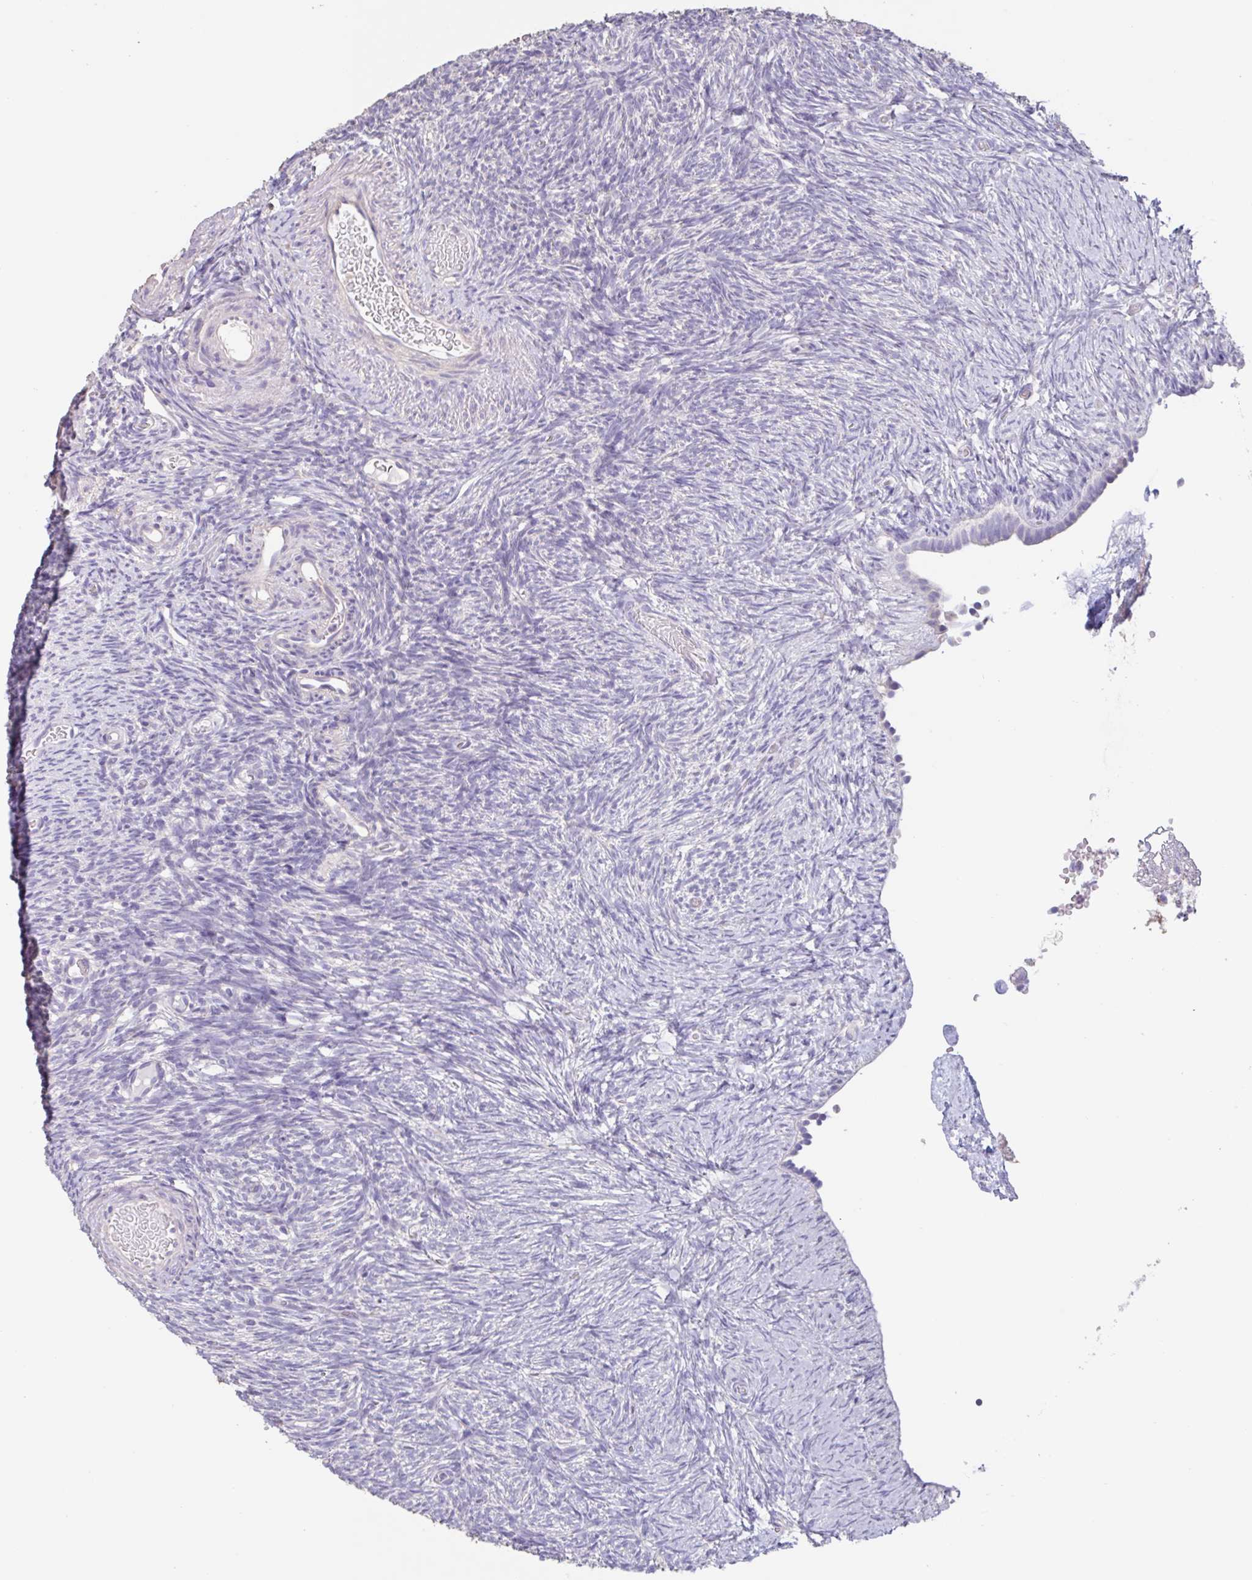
{"staining": {"intensity": "negative", "quantity": "none", "location": "none"}, "tissue": "ovary", "cell_type": "Follicle cells", "image_type": "normal", "snomed": [{"axis": "morphology", "description": "Normal tissue, NOS"}, {"axis": "topography", "description": "Ovary"}], "caption": "Immunohistochemistry (IHC) micrograph of unremarkable human ovary stained for a protein (brown), which demonstrates no positivity in follicle cells.", "gene": "CHMP5", "patient": {"sex": "female", "age": 39}}